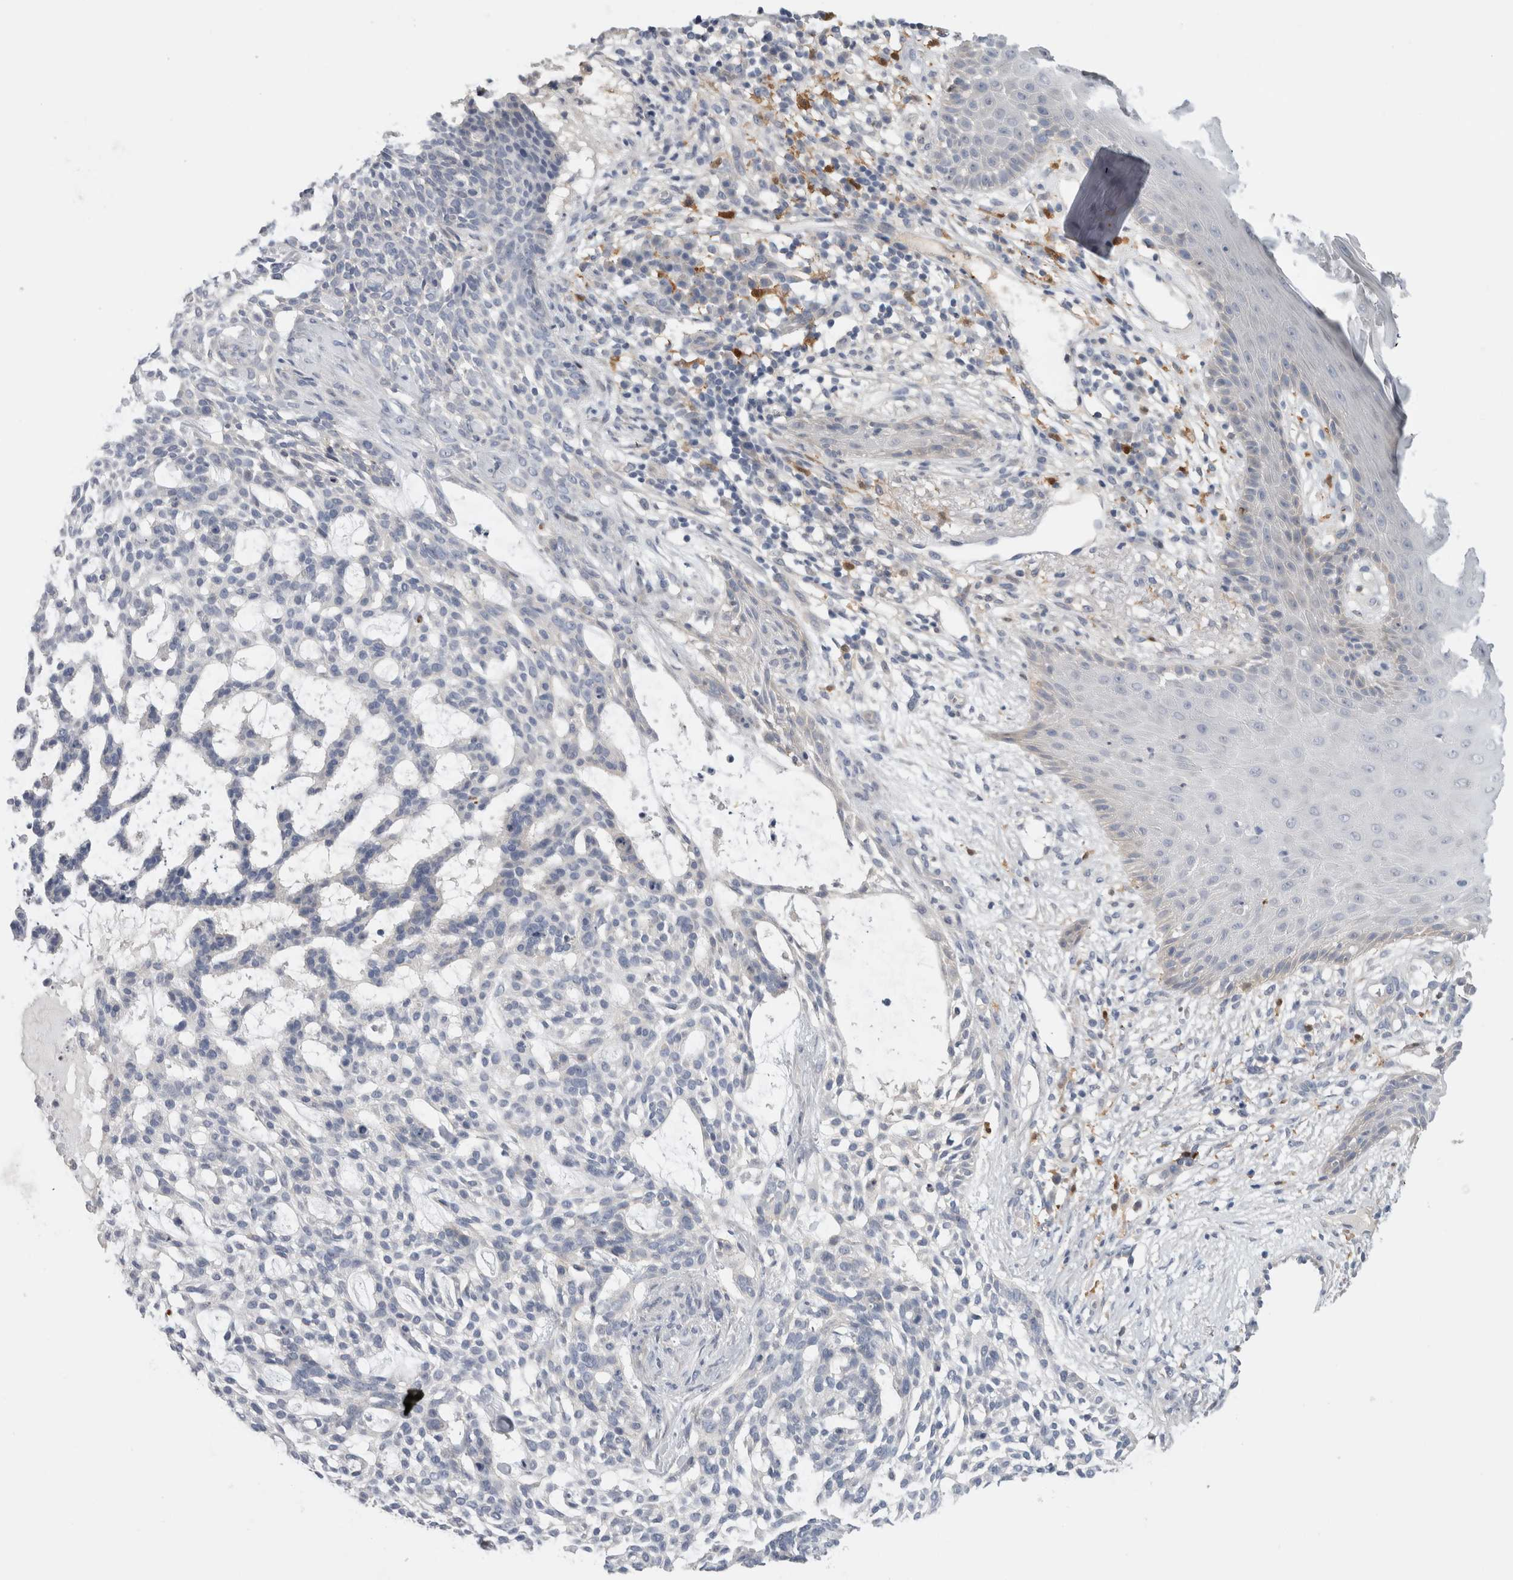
{"staining": {"intensity": "negative", "quantity": "none", "location": "none"}, "tissue": "skin cancer", "cell_type": "Tumor cells", "image_type": "cancer", "snomed": [{"axis": "morphology", "description": "Basal cell carcinoma"}, {"axis": "topography", "description": "Skin"}], "caption": "Image shows no protein staining in tumor cells of skin basal cell carcinoma tissue.", "gene": "SLC20A2", "patient": {"sex": "female", "age": 64}}